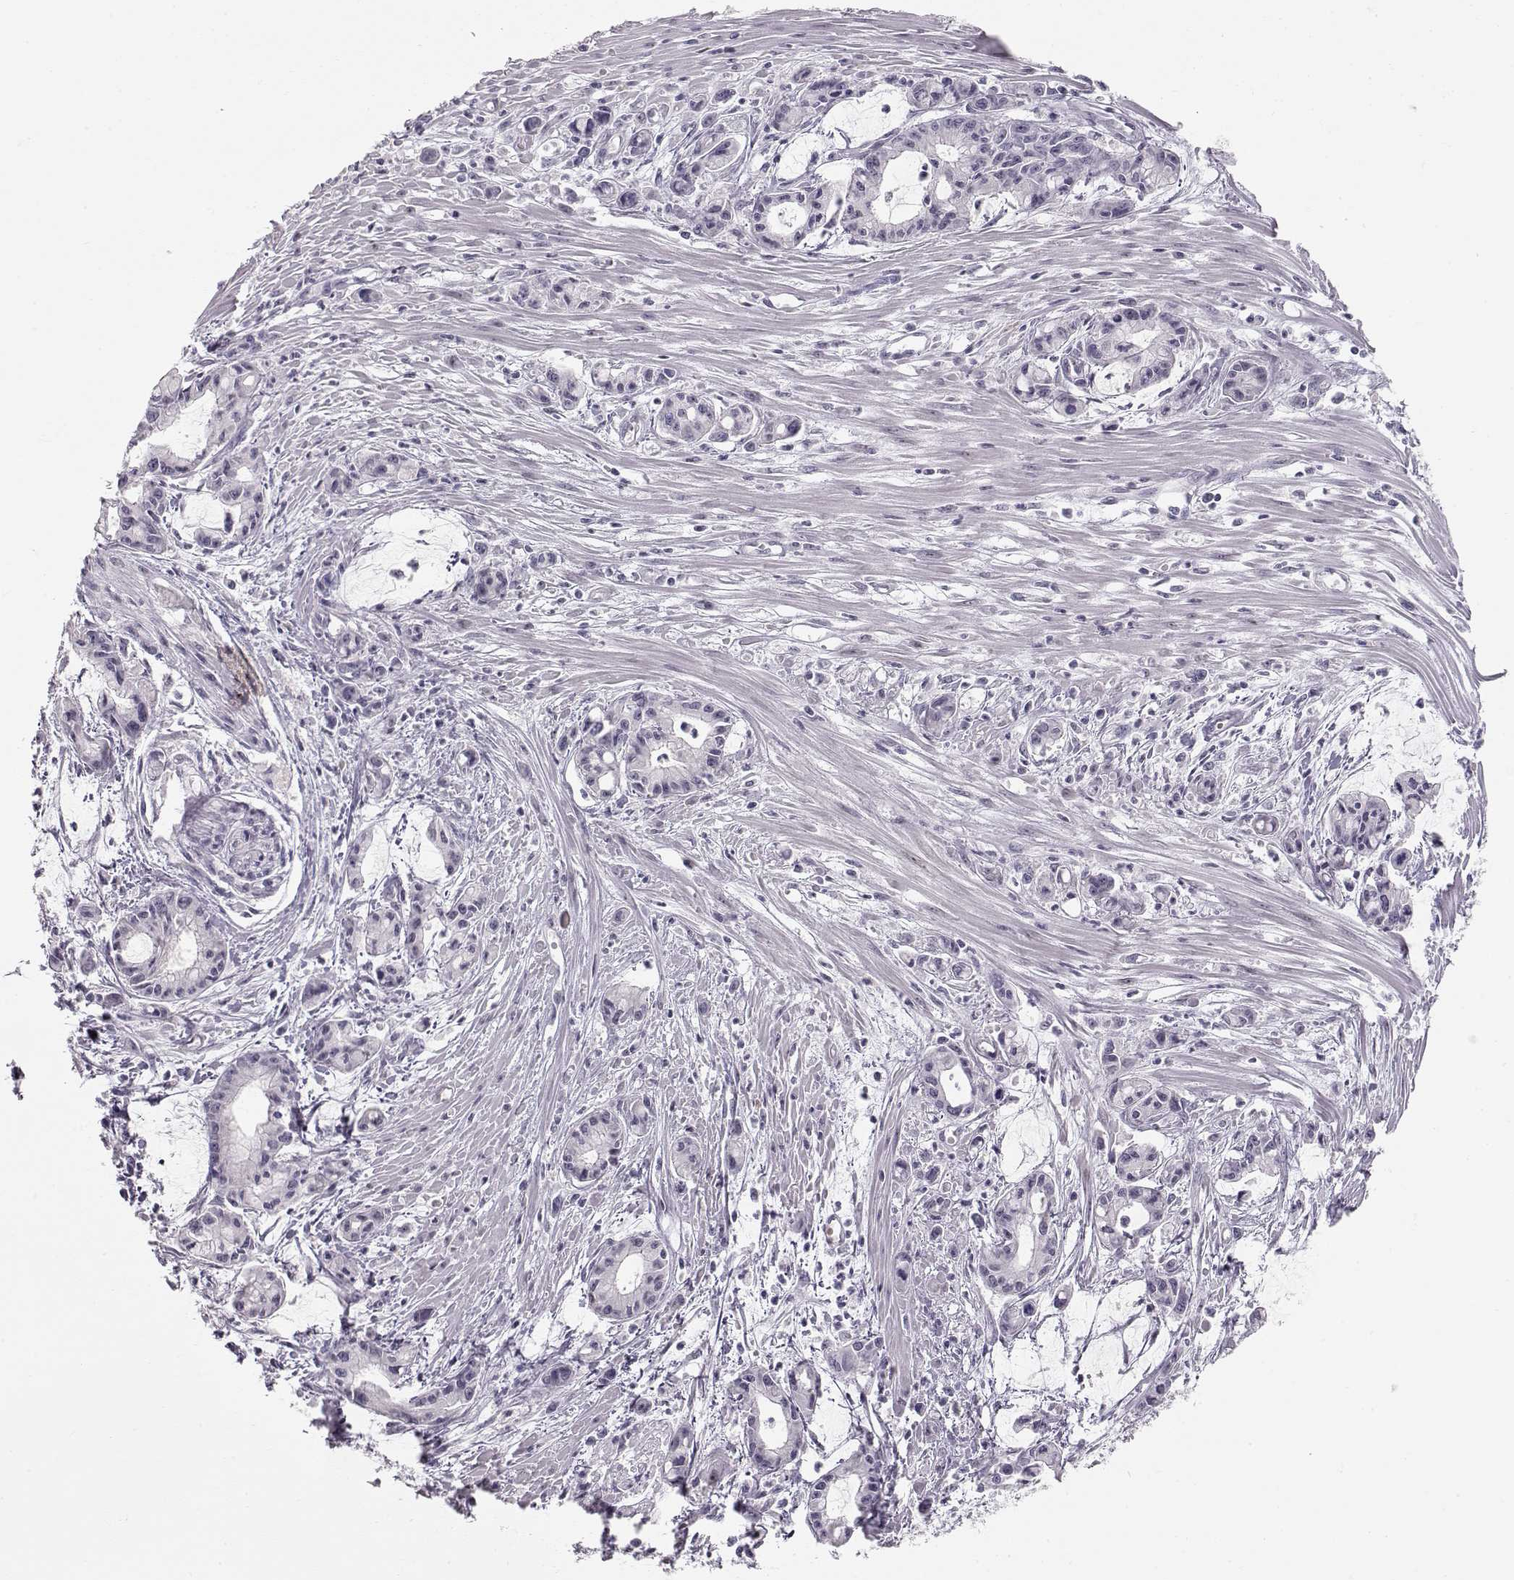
{"staining": {"intensity": "negative", "quantity": "none", "location": "none"}, "tissue": "pancreatic cancer", "cell_type": "Tumor cells", "image_type": "cancer", "snomed": [{"axis": "morphology", "description": "Adenocarcinoma, NOS"}, {"axis": "topography", "description": "Pancreas"}], "caption": "DAB (3,3'-diaminobenzidine) immunohistochemical staining of human pancreatic cancer (adenocarcinoma) shows no significant positivity in tumor cells.", "gene": "FAM205A", "patient": {"sex": "male", "age": 48}}